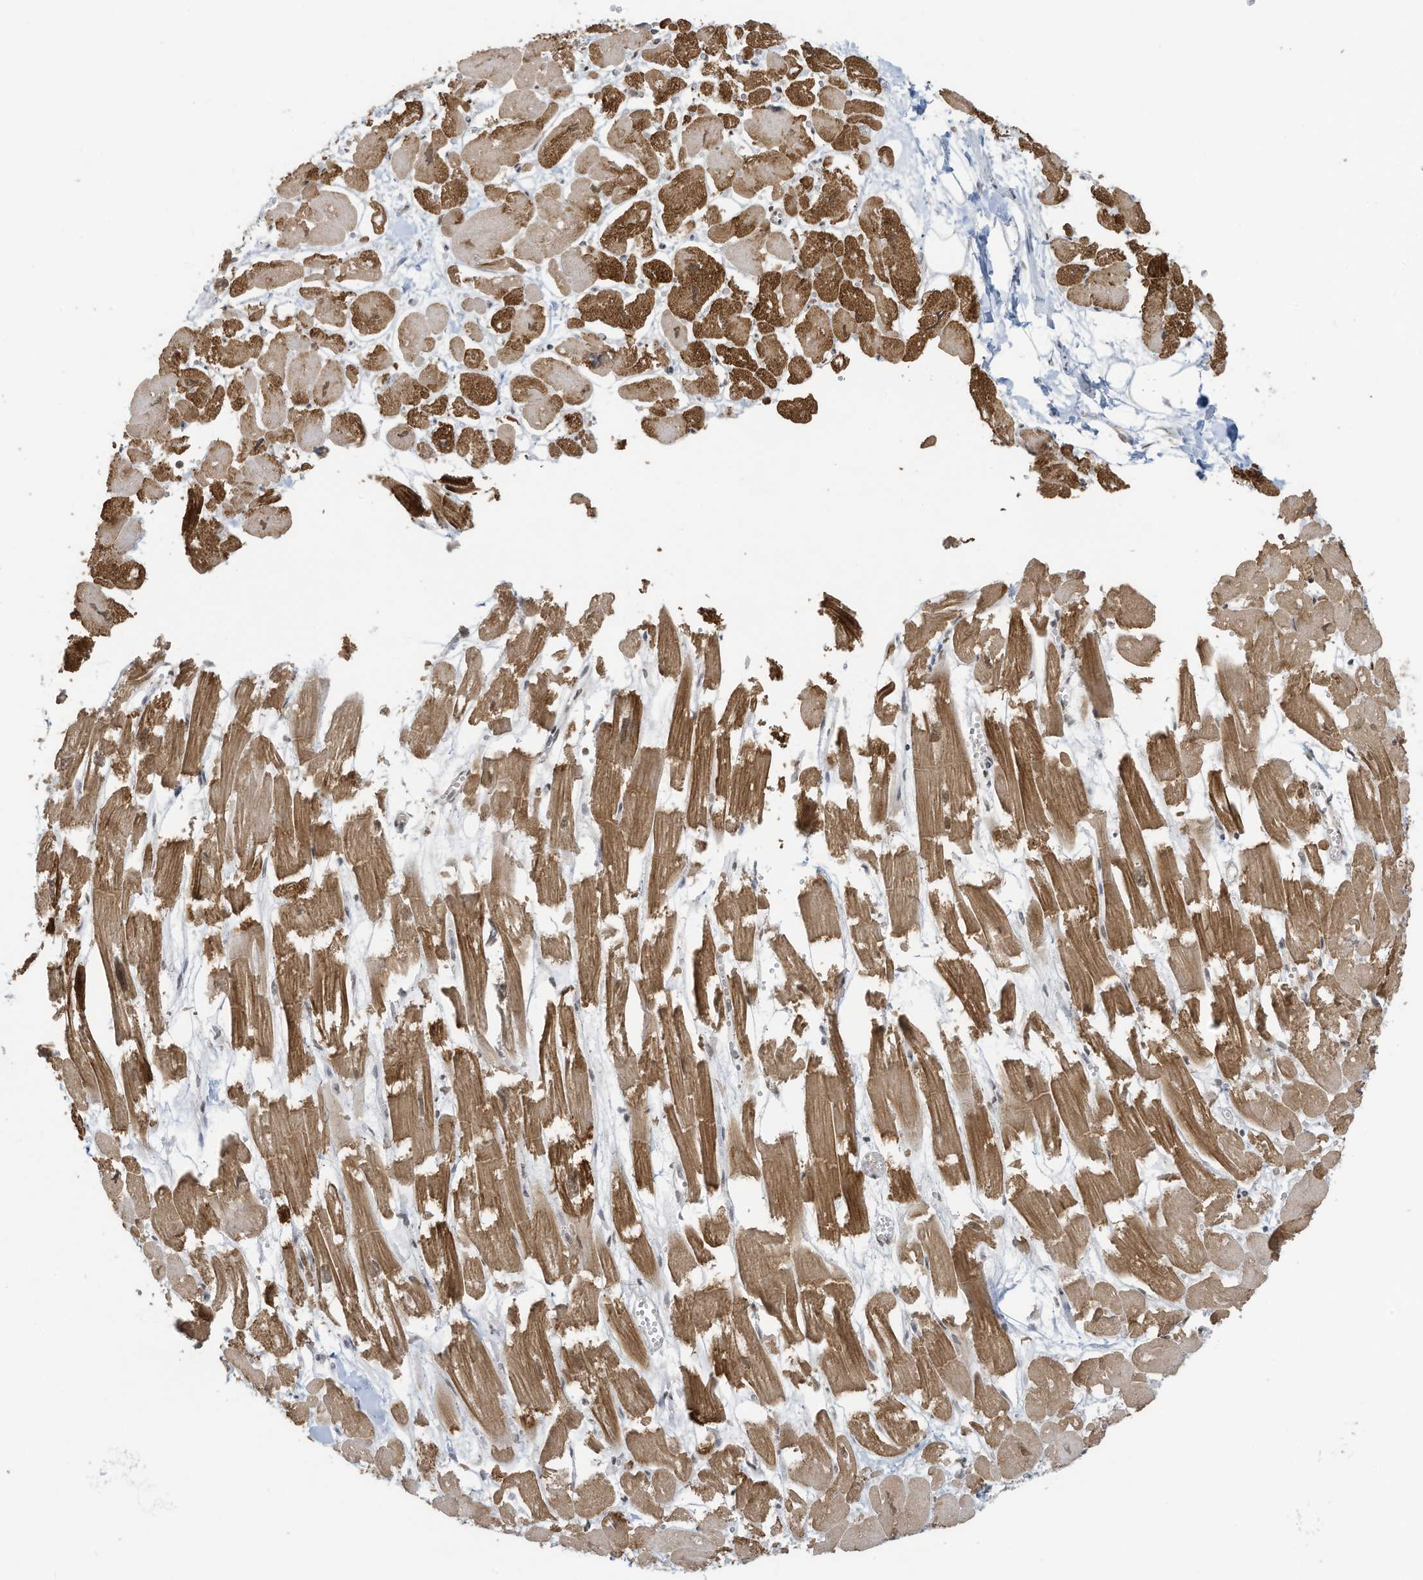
{"staining": {"intensity": "moderate", "quantity": ">75%", "location": "cytoplasmic/membranous"}, "tissue": "heart muscle", "cell_type": "Cardiomyocytes", "image_type": "normal", "snomed": [{"axis": "morphology", "description": "Normal tissue, NOS"}, {"axis": "topography", "description": "Heart"}], "caption": "Heart muscle stained with a brown dye exhibits moderate cytoplasmic/membranous positive positivity in about >75% of cardiomyocytes.", "gene": "DBR1", "patient": {"sex": "male", "age": 54}}